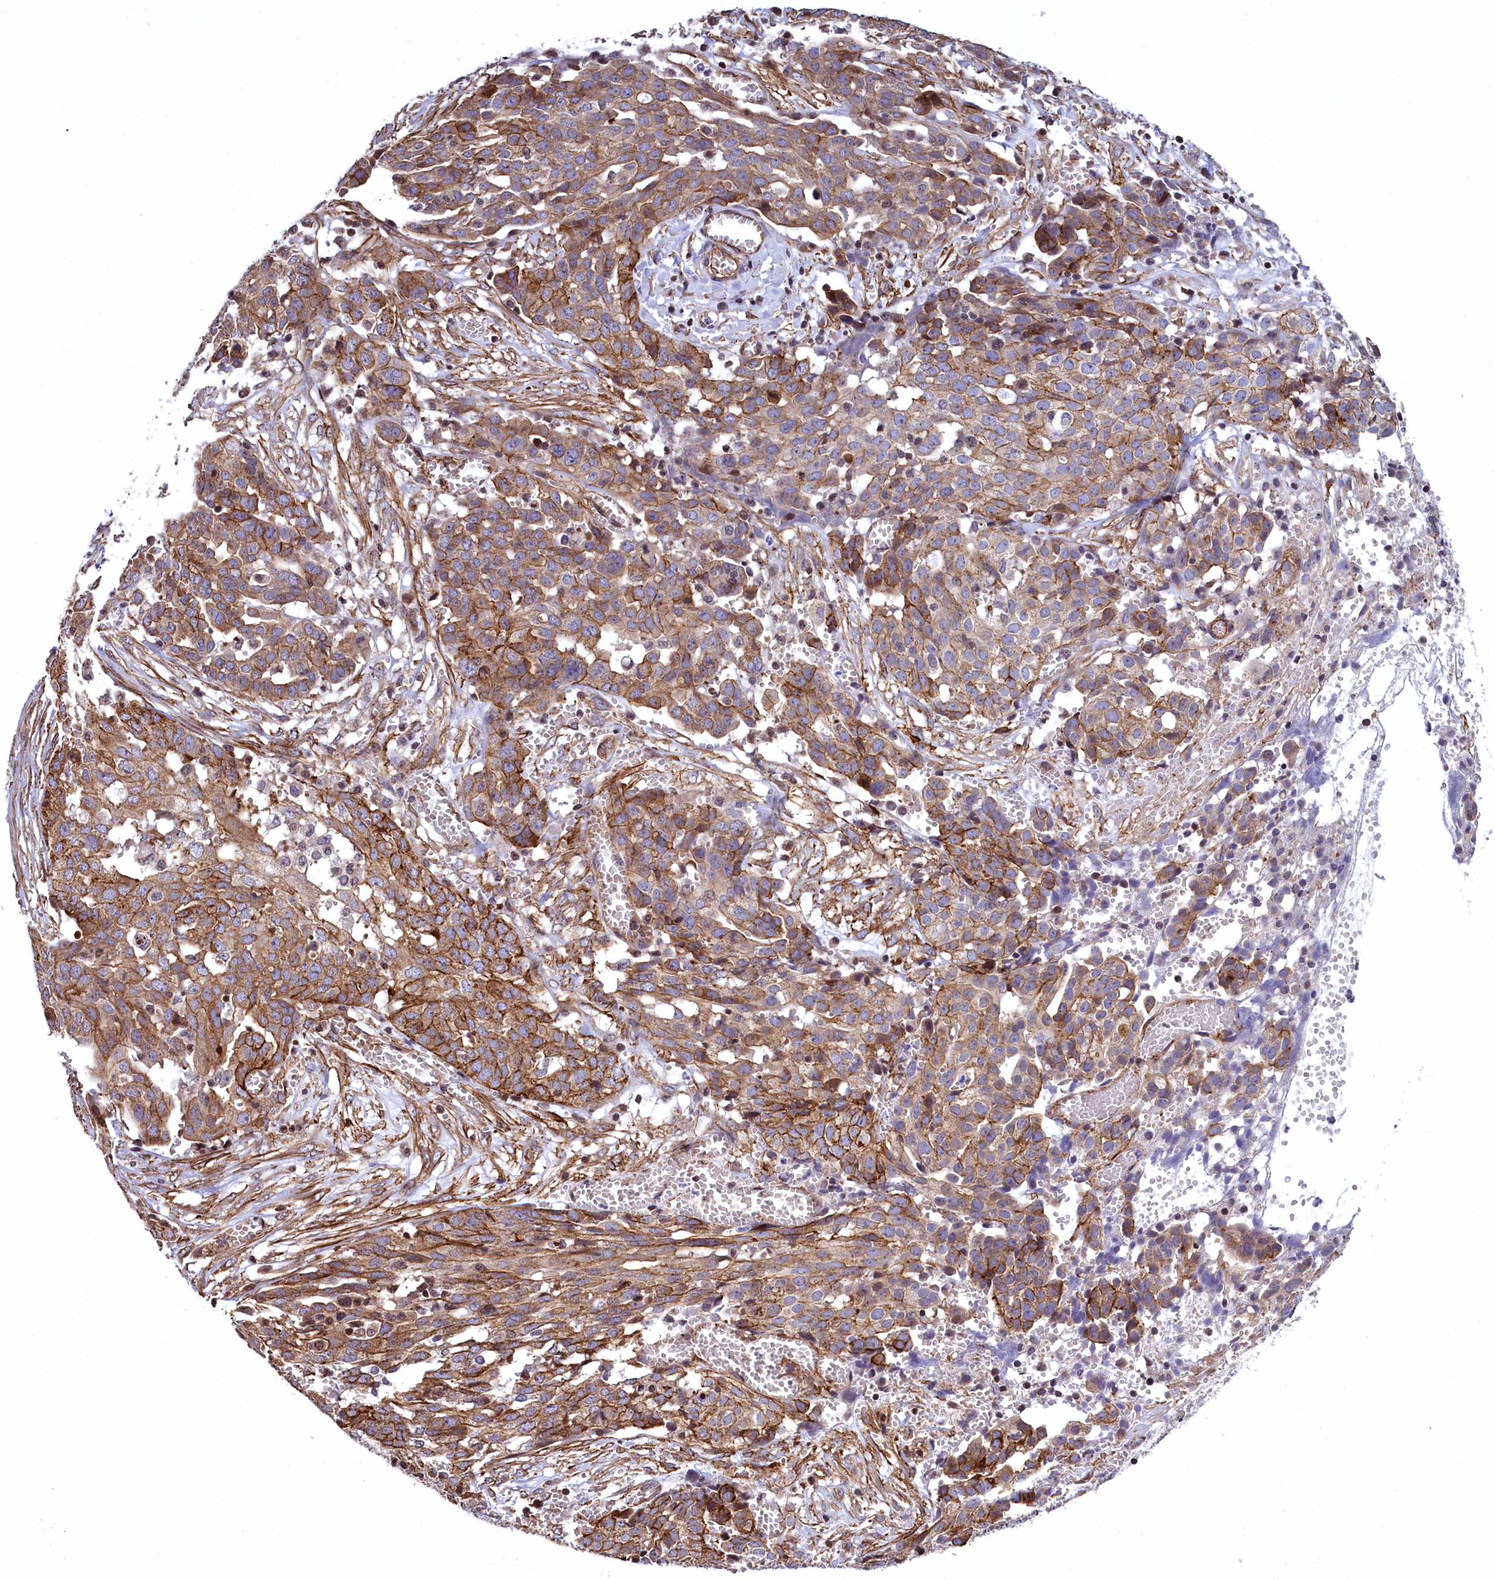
{"staining": {"intensity": "moderate", "quantity": ">75%", "location": "cytoplasmic/membranous"}, "tissue": "ovarian cancer", "cell_type": "Tumor cells", "image_type": "cancer", "snomed": [{"axis": "morphology", "description": "Cystadenocarcinoma, serous, NOS"}, {"axis": "topography", "description": "Soft tissue"}, {"axis": "topography", "description": "Ovary"}], "caption": "A photomicrograph of ovarian serous cystadenocarcinoma stained for a protein exhibits moderate cytoplasmic/membranous brown staining in tumor cells.", "gene": "ZNF2", "patient": {"sex": "female", "age": 57}}